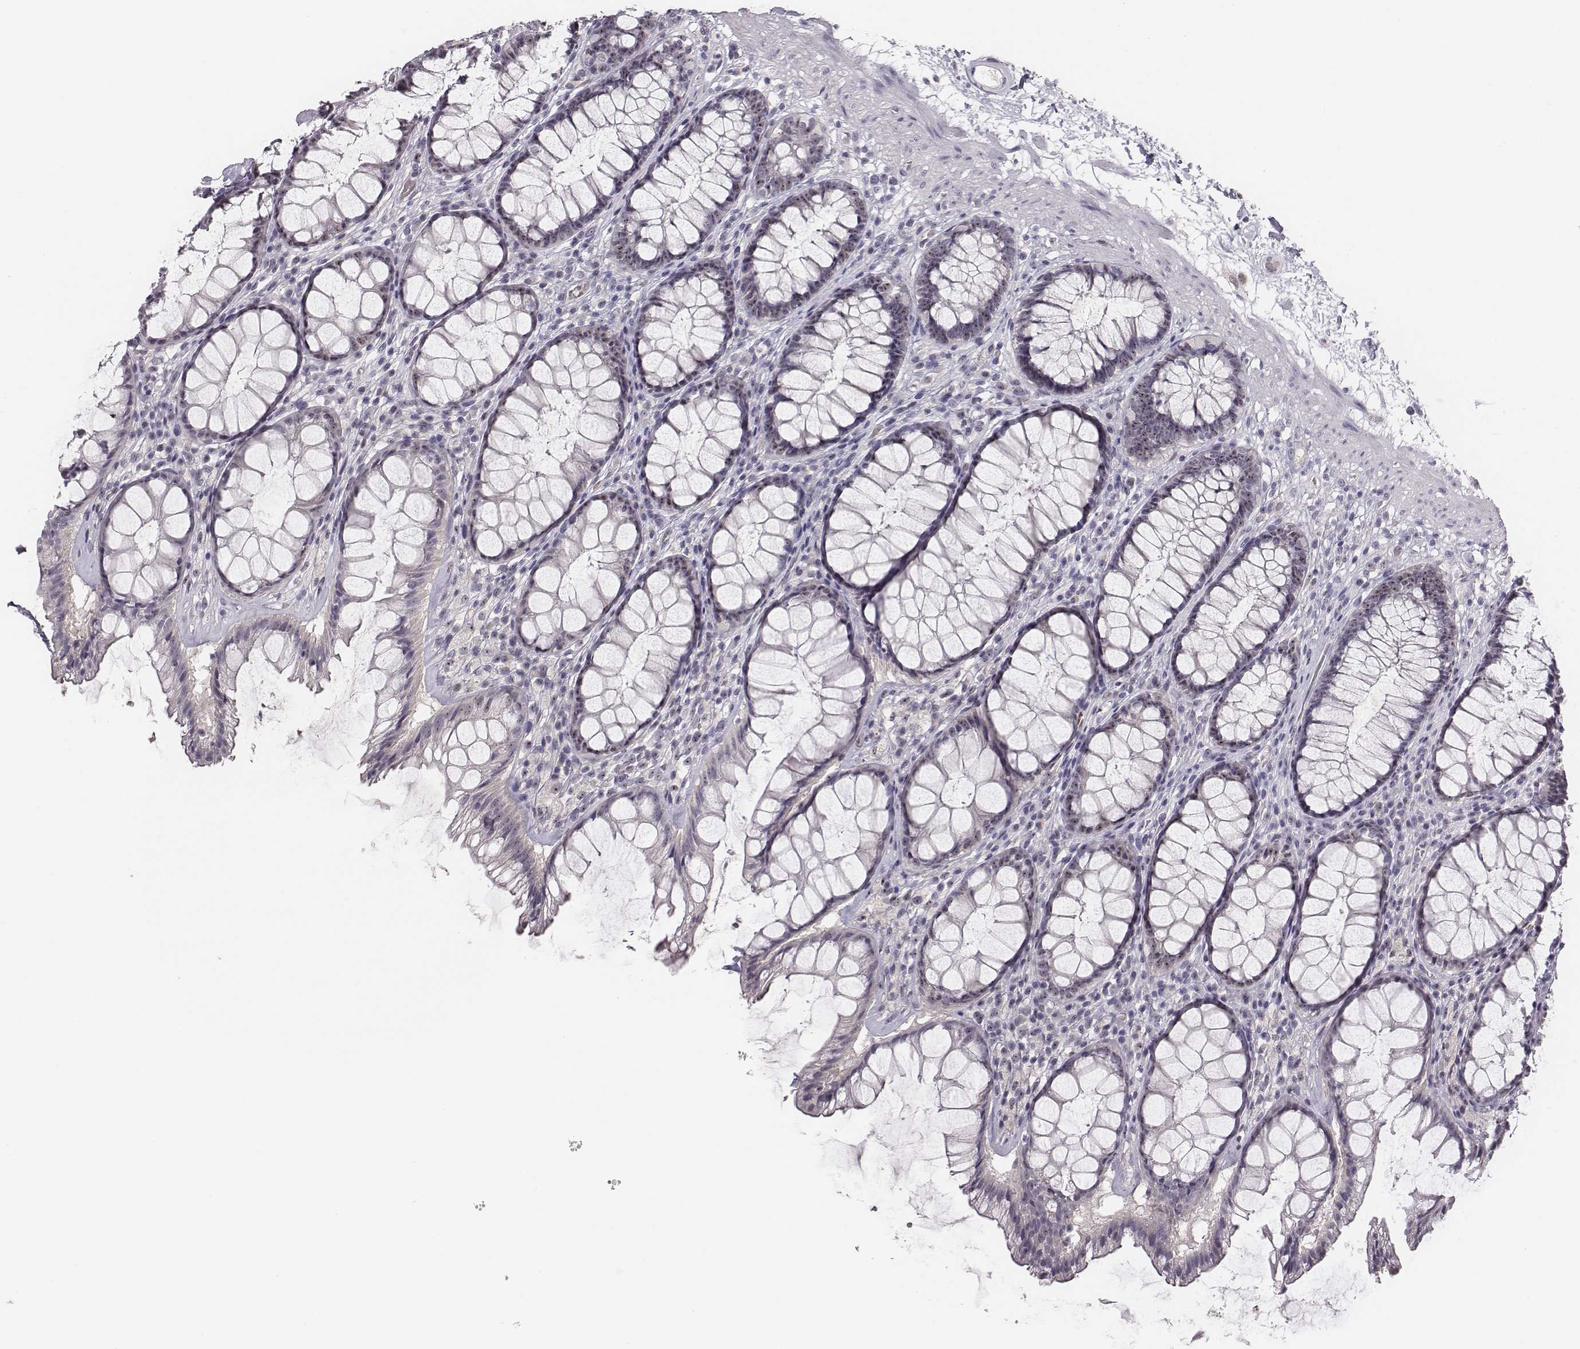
{"staining": {"intensity": "strong", "quantity": "25%-75%", "location": "nuclear"}, "tissue": "rectum", "cell_type": "Glandular cells", "image_type": "normal", "snomed": [{"axis": "morphology", "description": "Normal tissue, NOS"}, {"axis": "topography", "description": "Rectum"}], "caption": "IHC micrograph of normal rectum stained for a protein (brown), which displays high levels of strong nuclear staining in approximately 25%-75% of glandular cells.", "gene": "NIFK", "patient": {"sex": "male", "age": 72}}